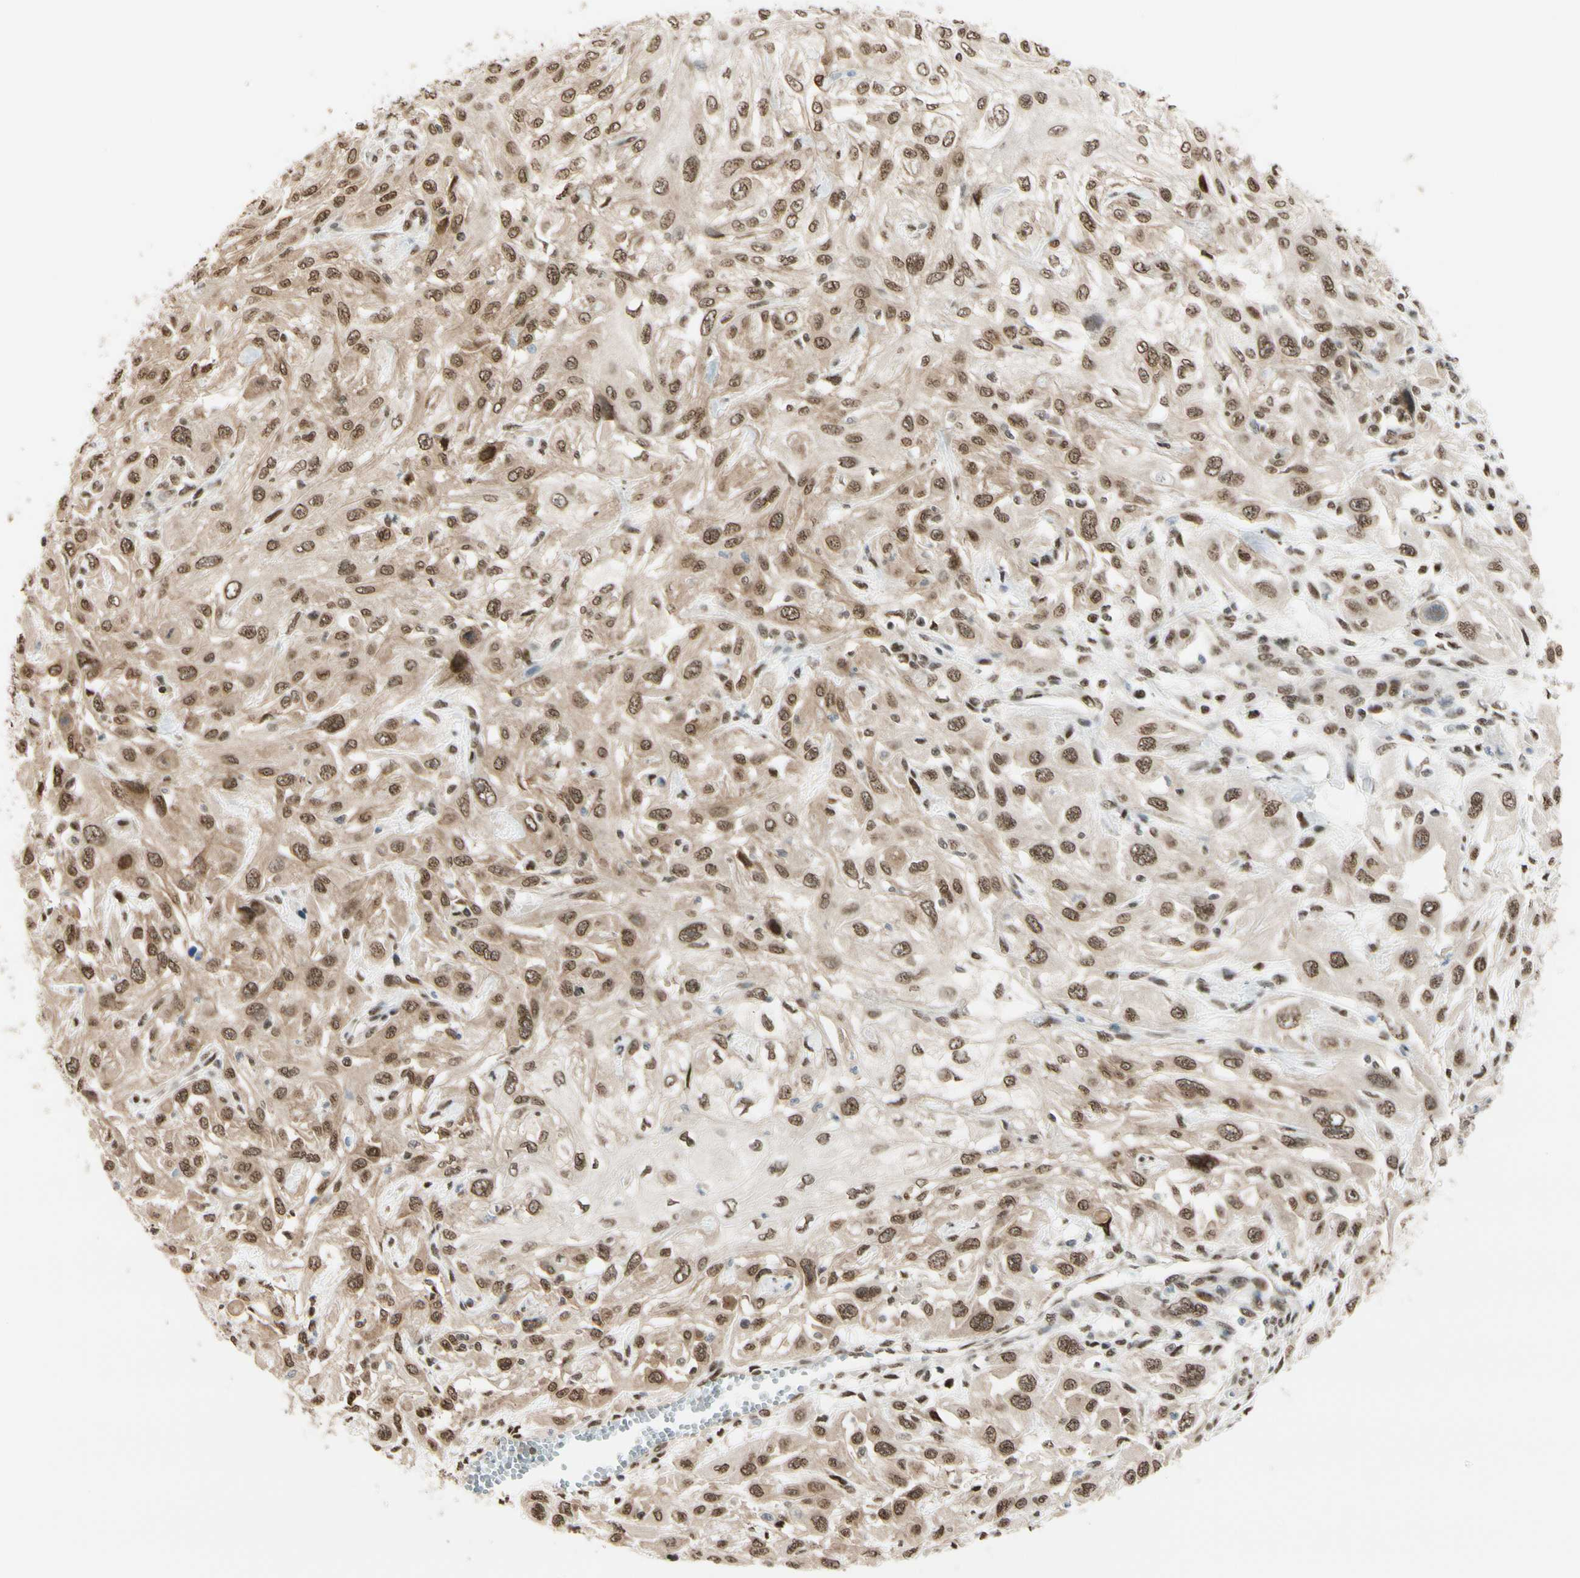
{"staining": {"intensity": "moderate", "quantity": ">75%", "location": "cytoplasmic/membranous,nuclear"}, "tissue": "skin cancer", "cell_type": "Tumor cells", "image_type": "cancer", "snomed": [{"axis": "morphology", "description": "Squamous cell carcinoma, NOS"}, {"axis": "topography", "description": "Skin"}], "caption": "Tumor cells reveal medium levels of moderate cytoplasmic/membranous and nuclear staining in about >75% of cells in skin squamous cell carcinoma. Using DAB (3,3'-diaminobenzidine) (brown) and hematoxylin (blue) stains, captured at high magnification using brightfield microscopy.", "gene": "SUFU", "patient": {"sex": "male", "age": 75}}